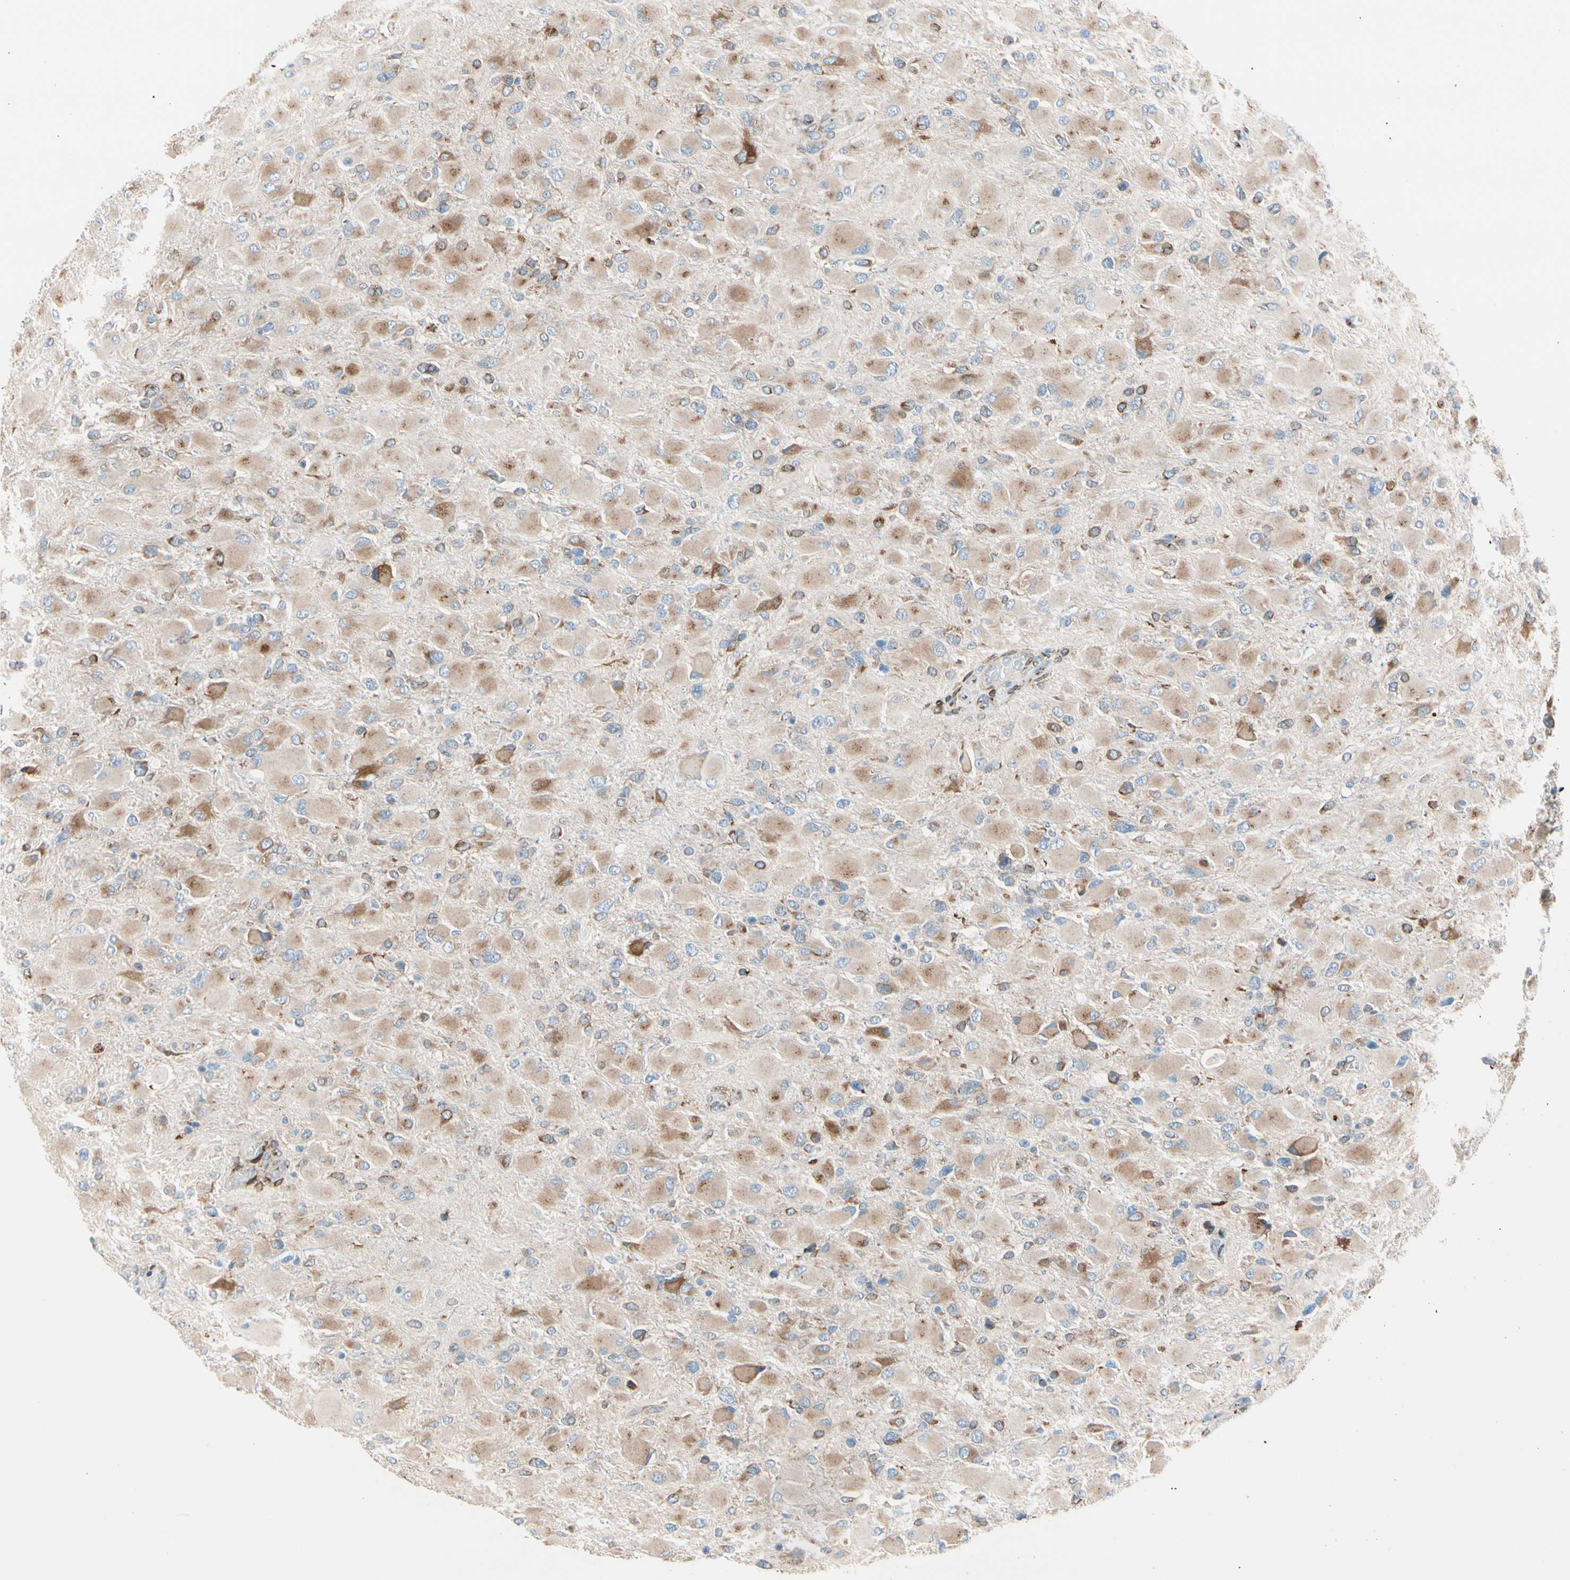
{"staining": {"intensity": "moderate", "quantity": "25%-75%", "location": "cytoplasmic/membranous"}, "tissue": "glioma", "cell_type": "Tumor cells", "image_type": "cancer", "snomed": [{"axis": "morphology", "description": "Glioma, malignant, High grade"}, {"axis": "topography", "description": "Cerebral cortex"}], "caption": "Moderate cytoplasmic/membranous staining is present in about 25%-75% of tumor cells in malignant glioma (high-grade). The protein of interest is shown in brown color, while the nuclei are stained blue.", "gene": "NUCB1", "patient": {"sex": "female", "age": 36}}